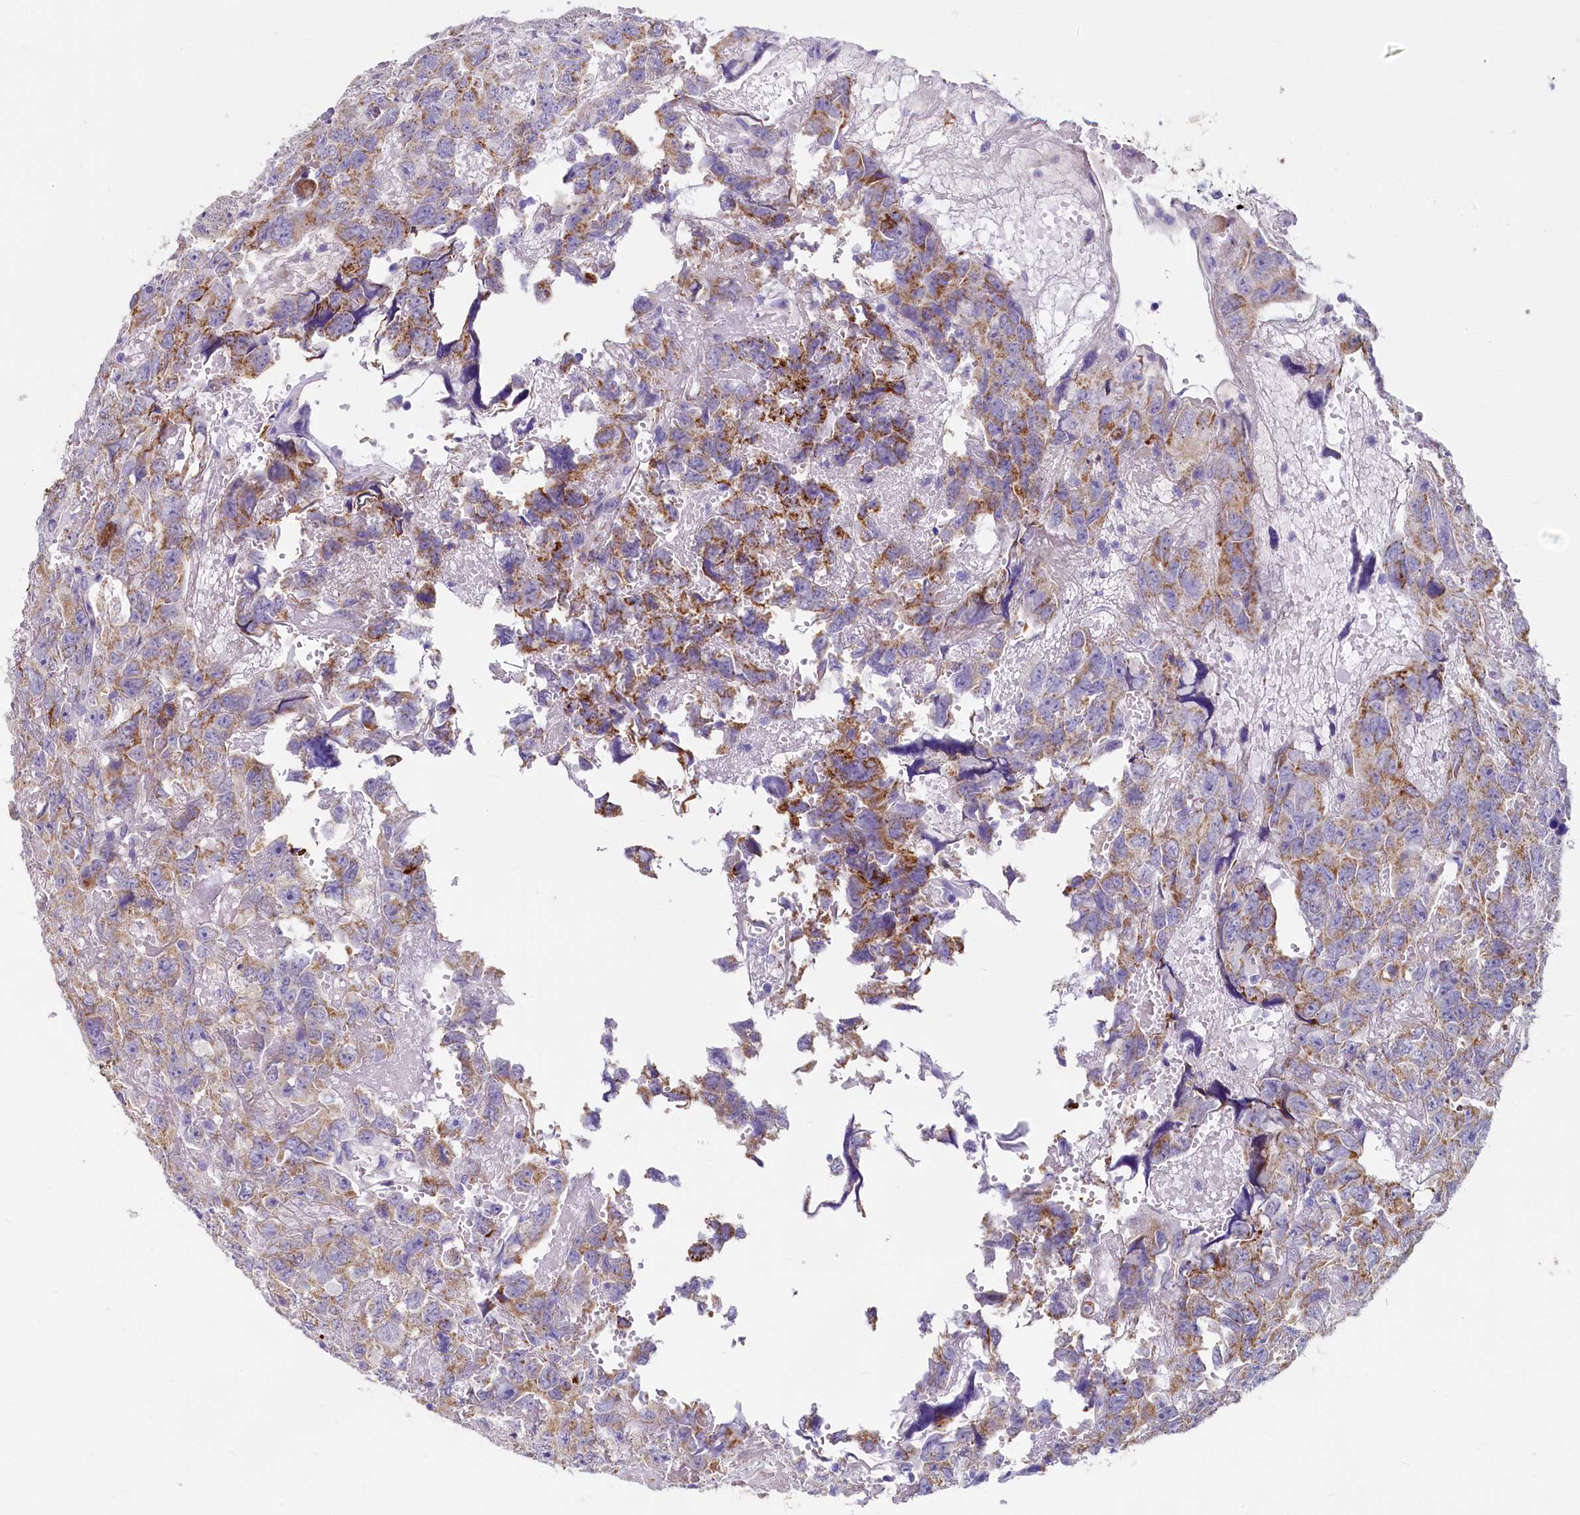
{"staining": {"intensity": "moderate", "quantity": ">75%", "location": "cytoplasmic/membranous"}, "tissue": "testis cancer", "cell_type": "Tumor cells", "image_type": "cancer", "snomed": [{"axis": "morphology", "description": "Carcinoma, Embryonal, NOS"}, {"axis": "topography", "description": "Testis"}], "caption": "Protein analysis of testis cancer tissue demonstrates moderate cytoplasmic/membranous staining in about >75% of tumor cells.", "gene": "INSC", "patient": {"sex": "male", "age": 45}}